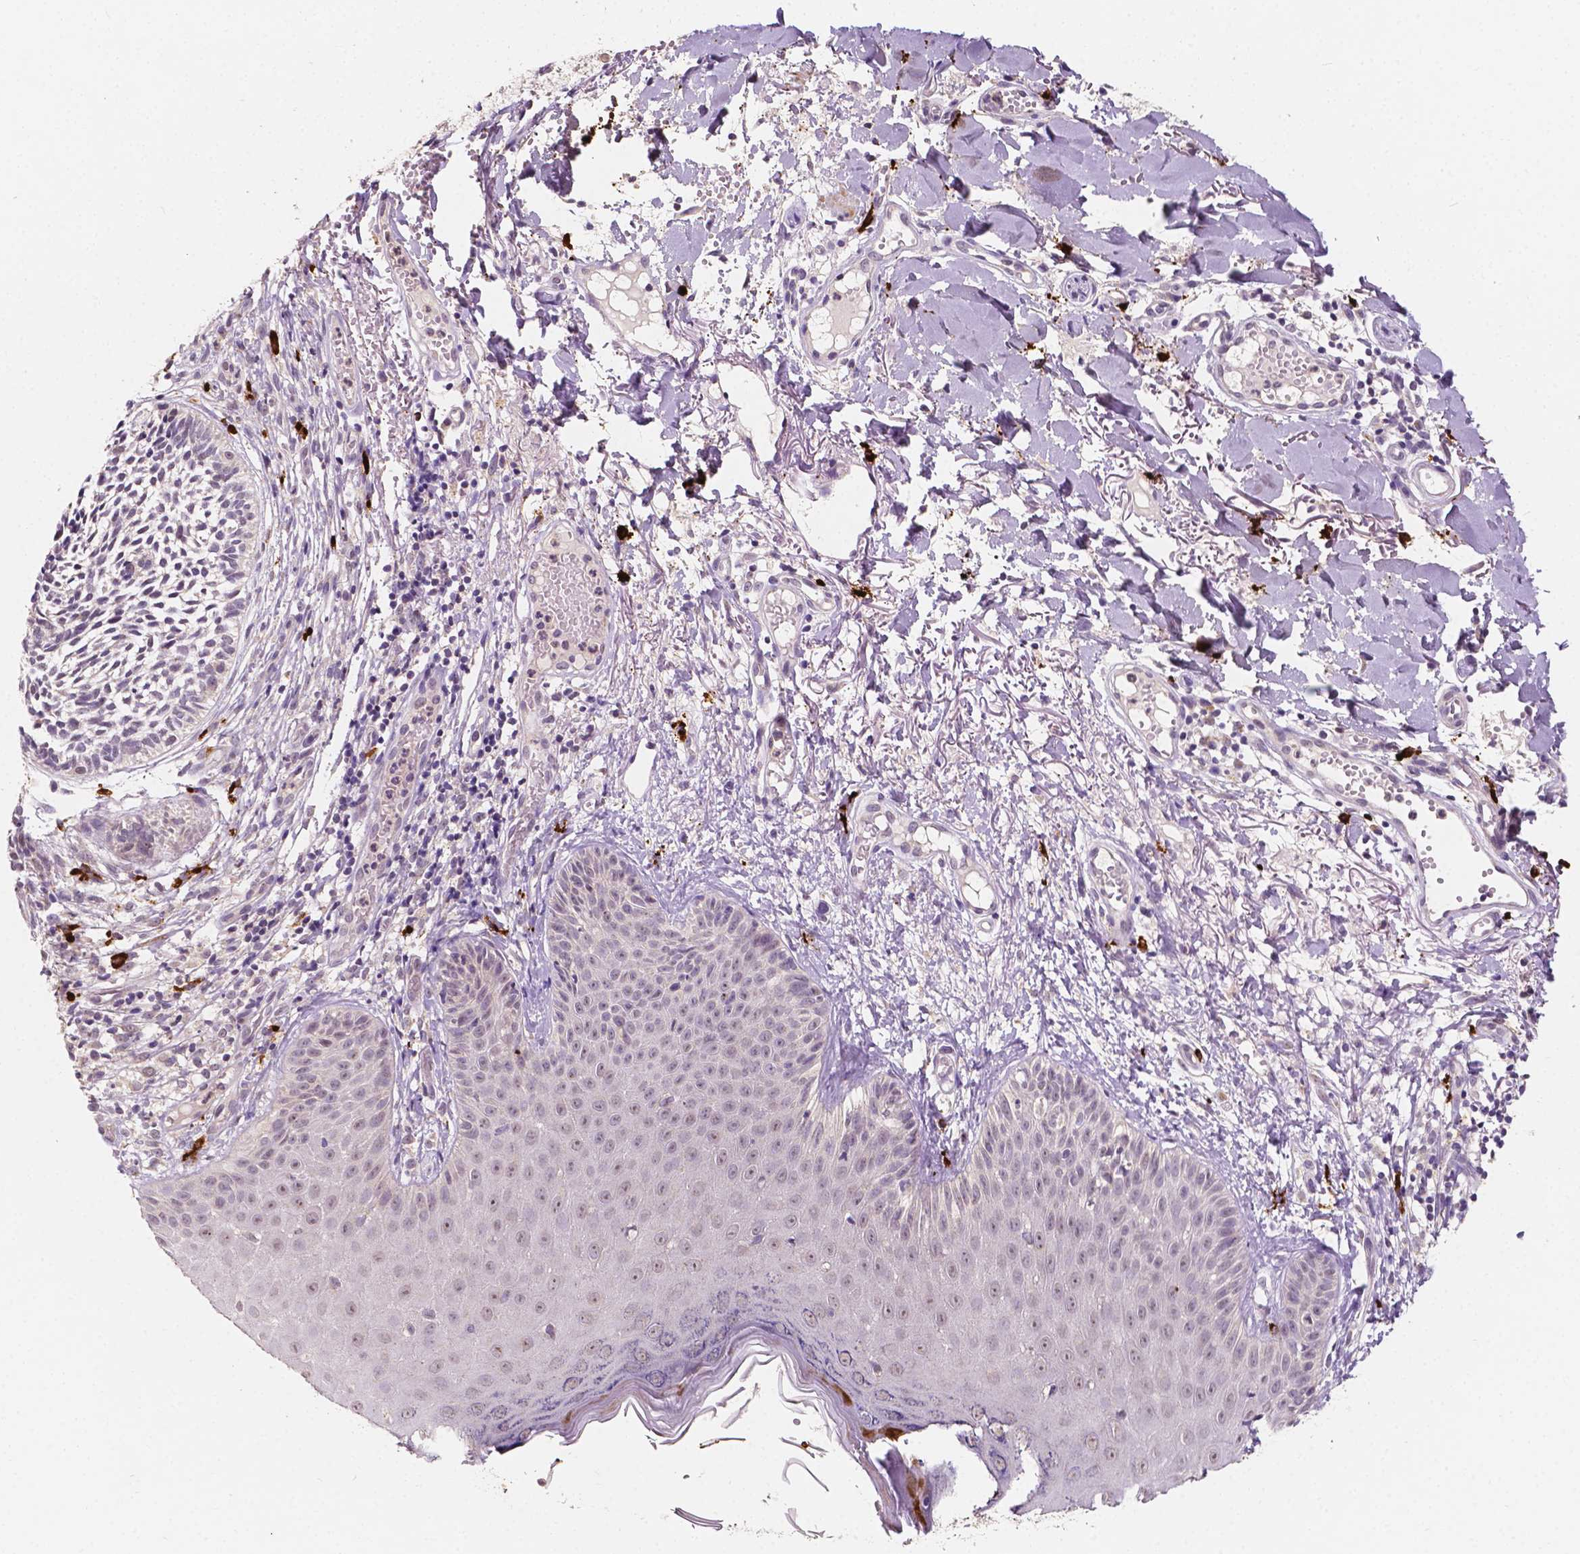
{"staining": {"intensity": "negative", "quantity": "none", "location": "none"}, "tissue": "skin cancer", "cell_type": "Tumor cells", "image_type": "cancer", "snomed": [{"axis": "morphology", "description": "Basal cell carcinoma"}, {"axis": "topography", "description": "Skin"}], "caption": "There is no significant staining in tumor cells of basal cell carcinoma (skin).", "gene": "SIRT2", "patient": {"sex": "male", "age": 78}}